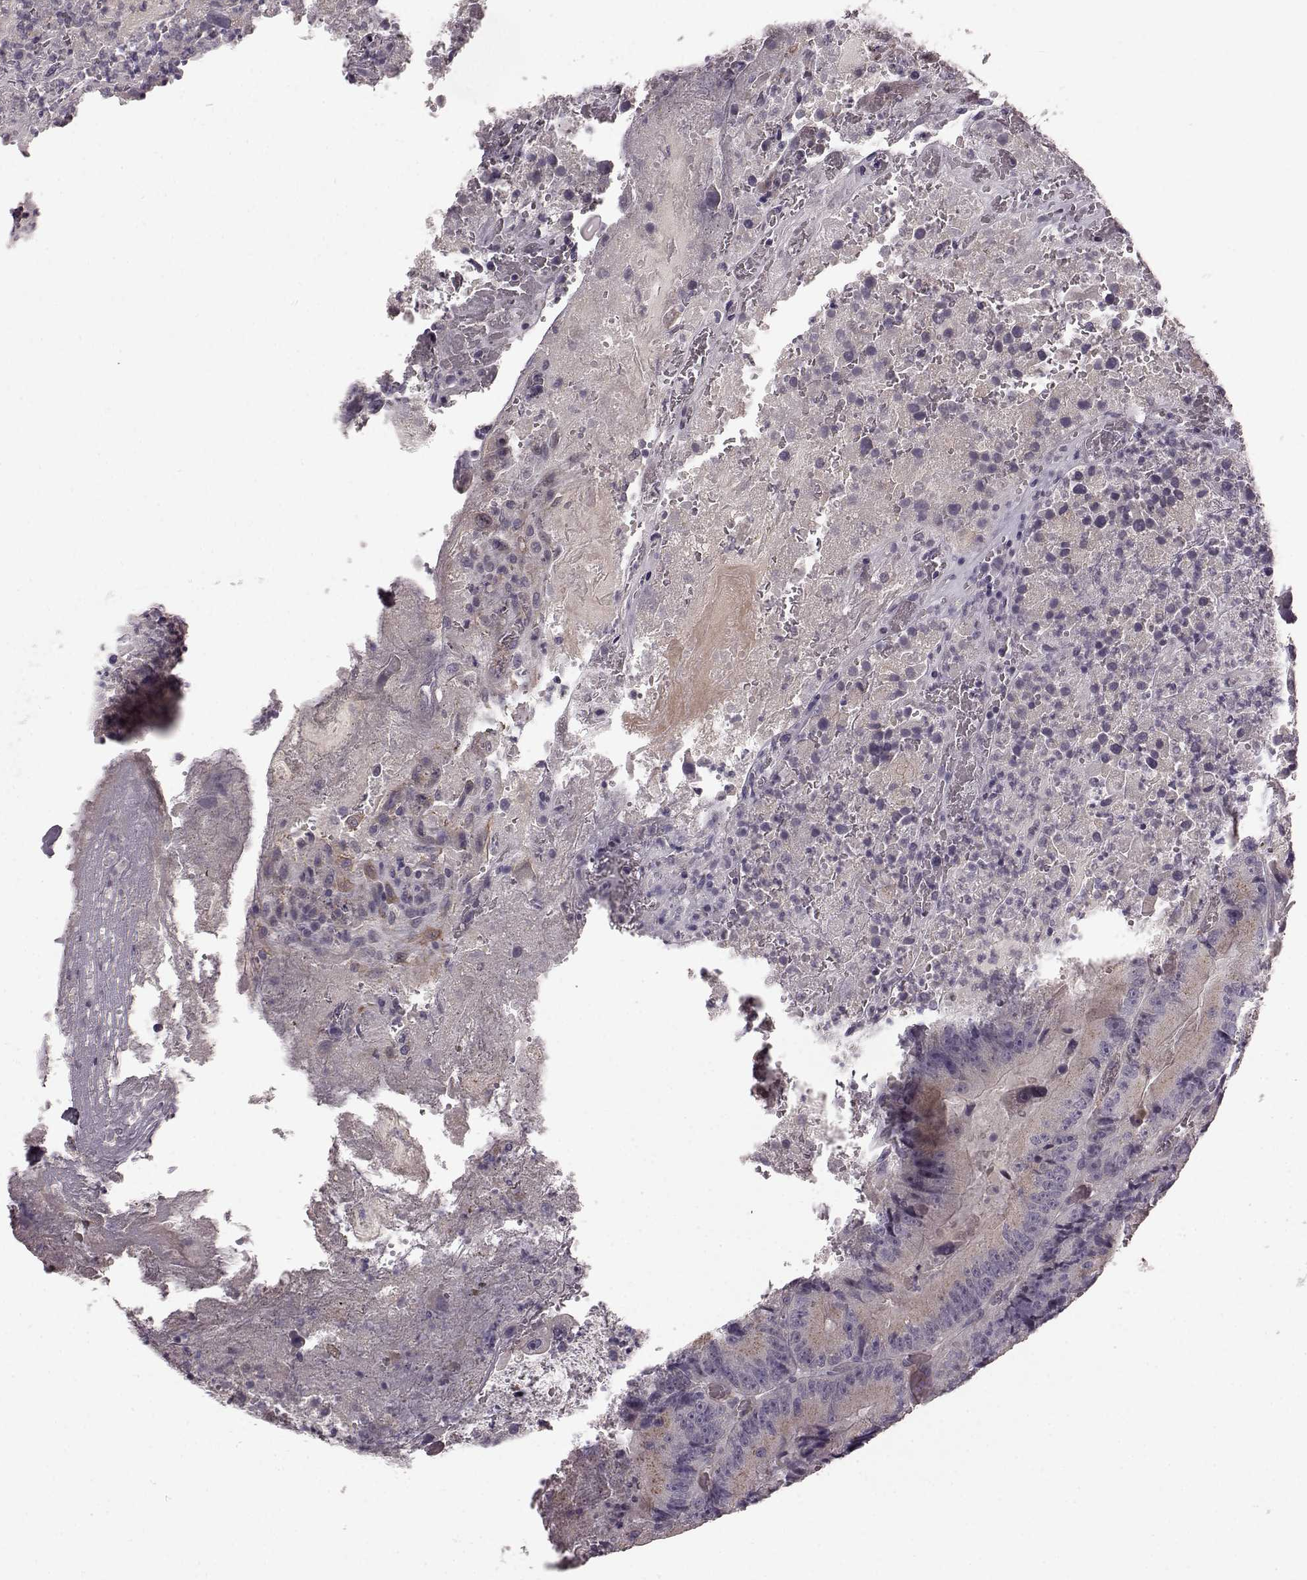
{"staining": {"intensity": "negative", "quantity": "none", "location": "none"}, "tissue": "colorectal cancer", "cell_type": "Tumor cells", "image_type": "cancer", "snomed": [{"axis": "morphology", "description": "Adenocarcinoma, NOS"}, {"axis": "topography", "description": "Colon"}], "caption": "A high-resolution image shows immunohistochemistry staining of colorectal cancer, which shows no significant staining in tumor cells.", "gene": "GRK1", "patient": {"sex": "female", "age": 86}}